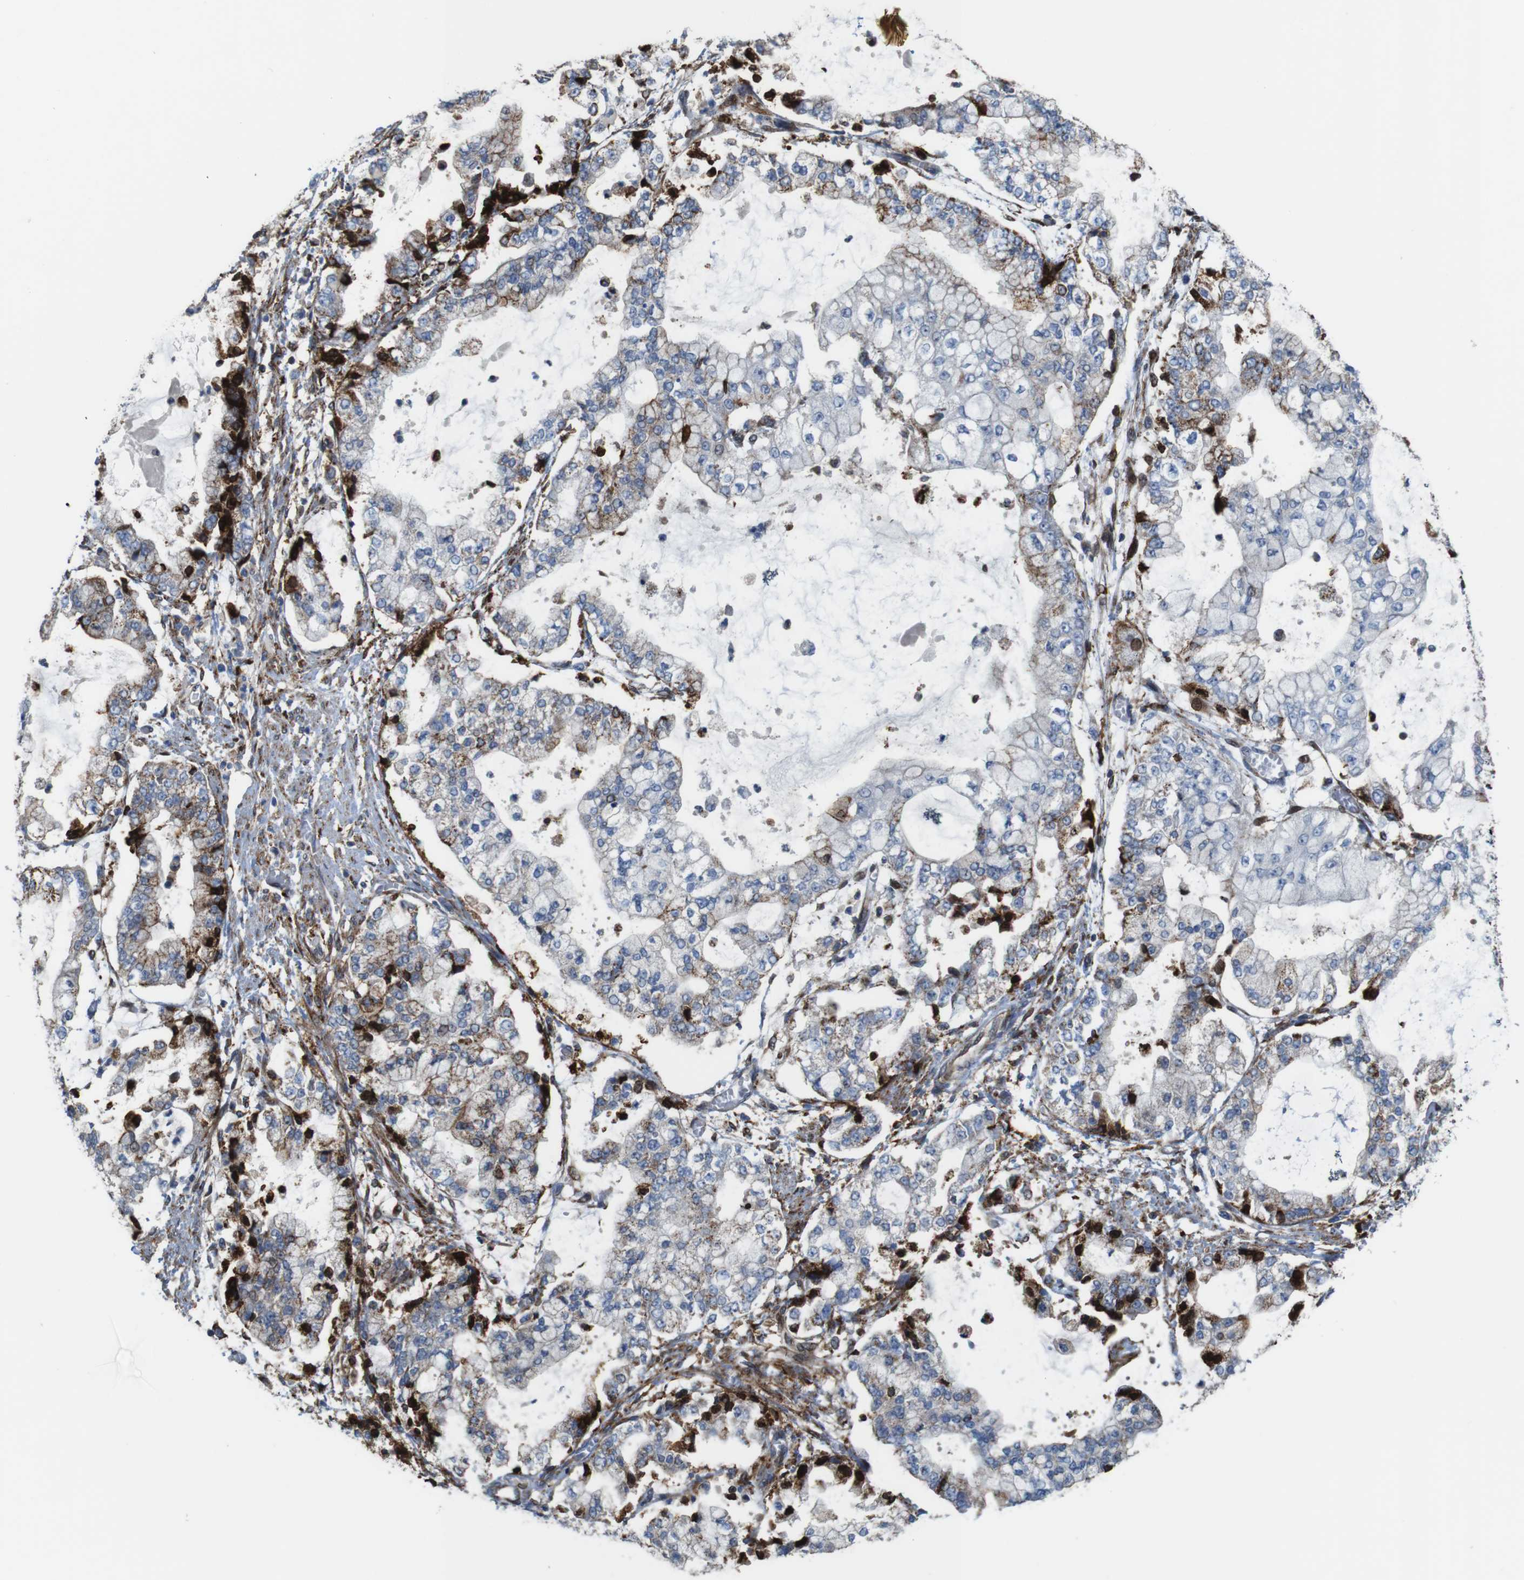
{"staining": {"intensity": "moderate", "quantity": "25%-75%", "location": "cytoplasmic/membranous"}, "tissue": "stomach cancer", "cell_type": "Tumor cells", "image_type": "cancer", "snomed": [{"axis": "morphology", "description": "Adenocarcinoma, NOS"}, {"axis": "topography", "description": "Stomach"}], "caption": "IHC of stomach adenocarcinoma reveals medium levels of moderate cytoplasmic/membranous positivity in about 25%-75% of tumor cells. The staining was performed using DAB to visualize the protein expression in brown, while the nuclei were stained in blue with hematoxylin (Magnification: 20x).", "gene": "PCOLCE2", "patient": {"sex": "male", "age": 76}}